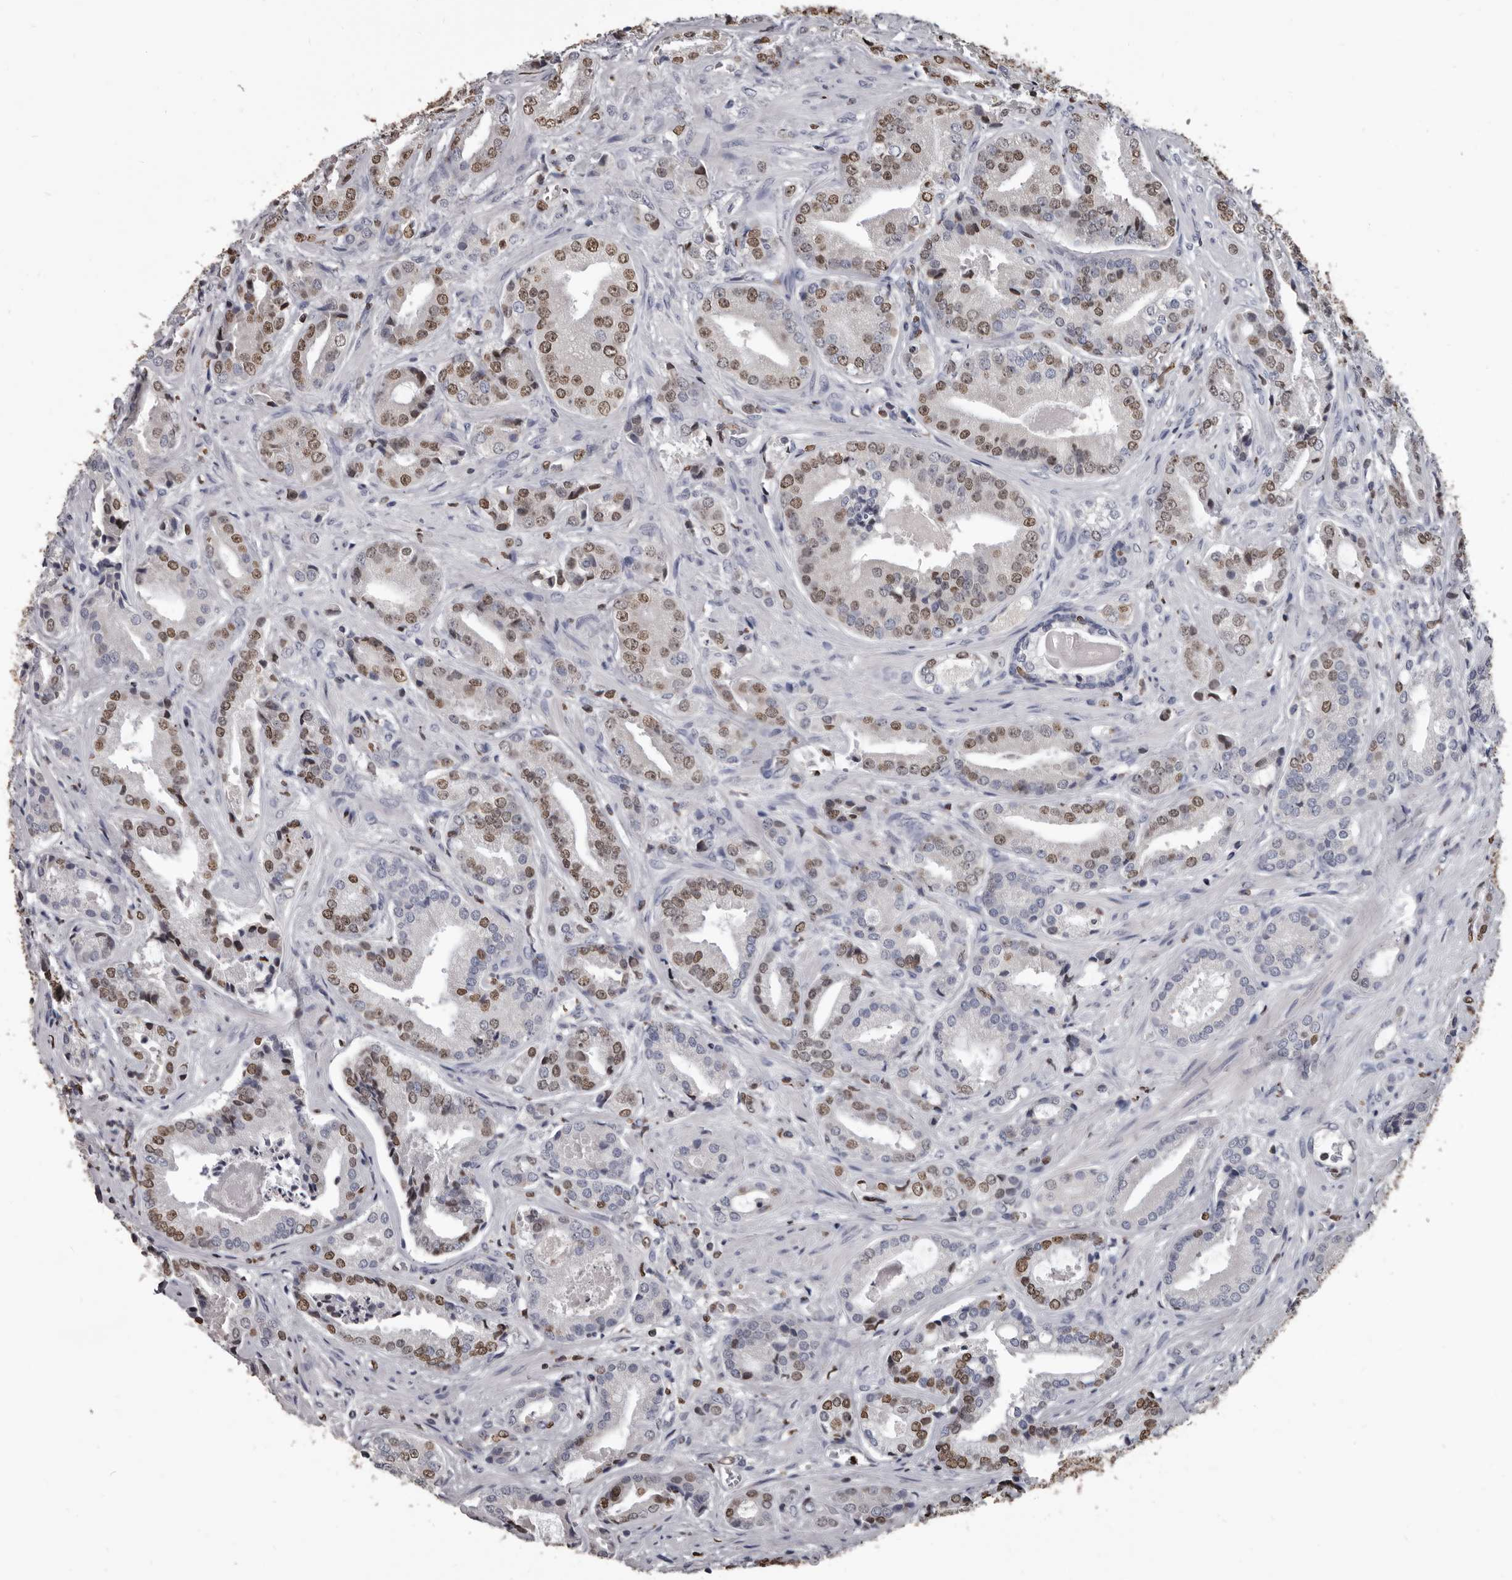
{"staining": {"intensity": "moderate", "quantity": ">75%", "location": "nuclear"}, "tissue": "prostate cancer", "cell_type": "Tumor cells", "image_type": "cancer", "snomed": [{"axis": "morphology", "description": "Adenocarcinoma, High grade"}, {"axis": "topography", "description": "Prostate"}], "caption": "Protein expression by immunohistochemistry reveals moderate nuclear staining in about >75% of tumor cells in high-grade adenocarcinoma (prostate).", "gene": "AHR", "patient": {"sex": "male", "age": 73}}